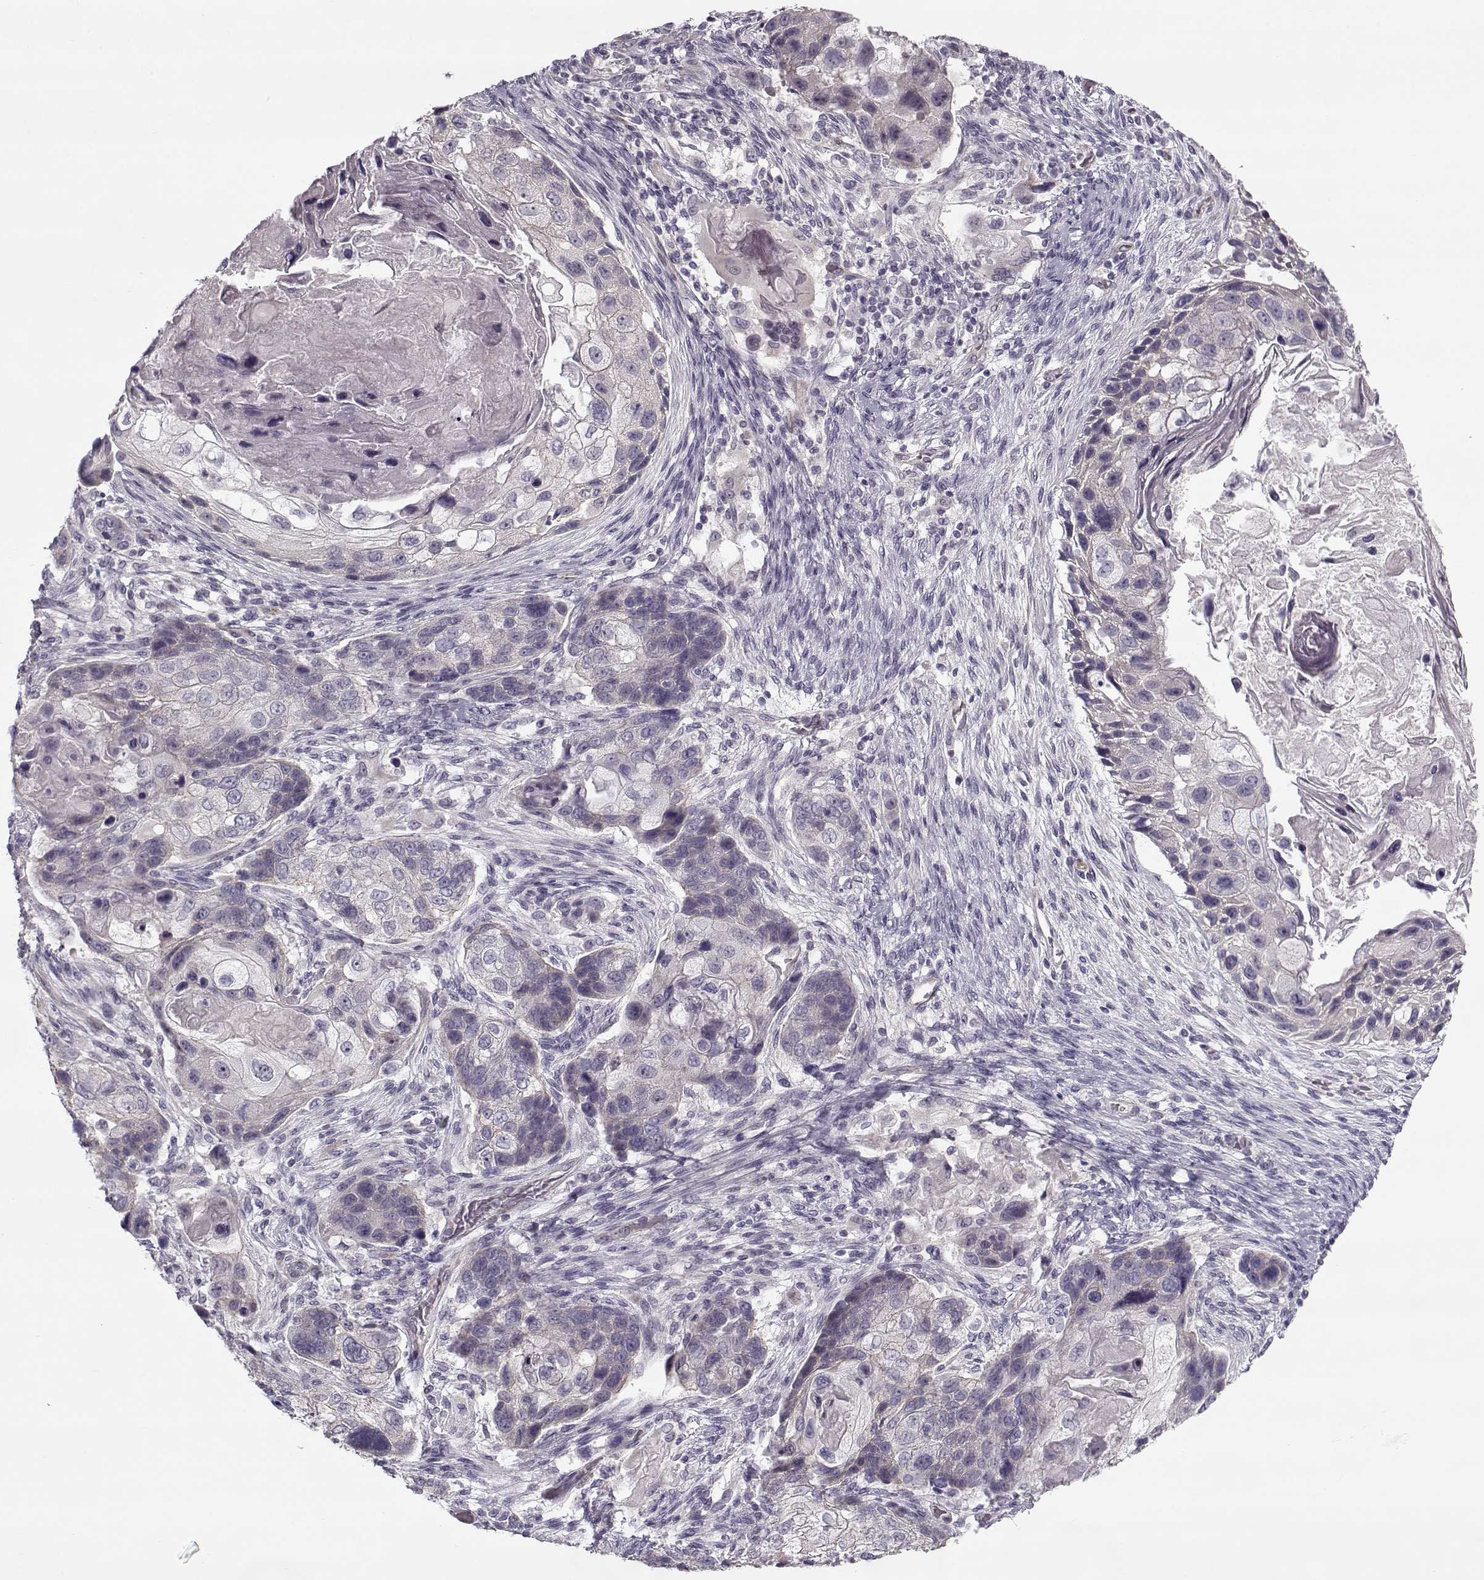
{"staining": {"intensity": "negative", "quantity": "none", "location": "none"}, "tissue": "lung cancer", "cell_type": "Tumor cells", "image_type": "cancer", "snomed": [{"axis": "morphology", "description": "Squamous cell carcinoma, NOS"}, {"axis": "topography", "description": "Lung"}], "caption": "The IHC photomicrograph has no significant expression in tumor cells of lung cancer (squamous cell carcinoma) tissue.", "gene": "PNMT", "patient": {"sex": "male", "age": 69}}